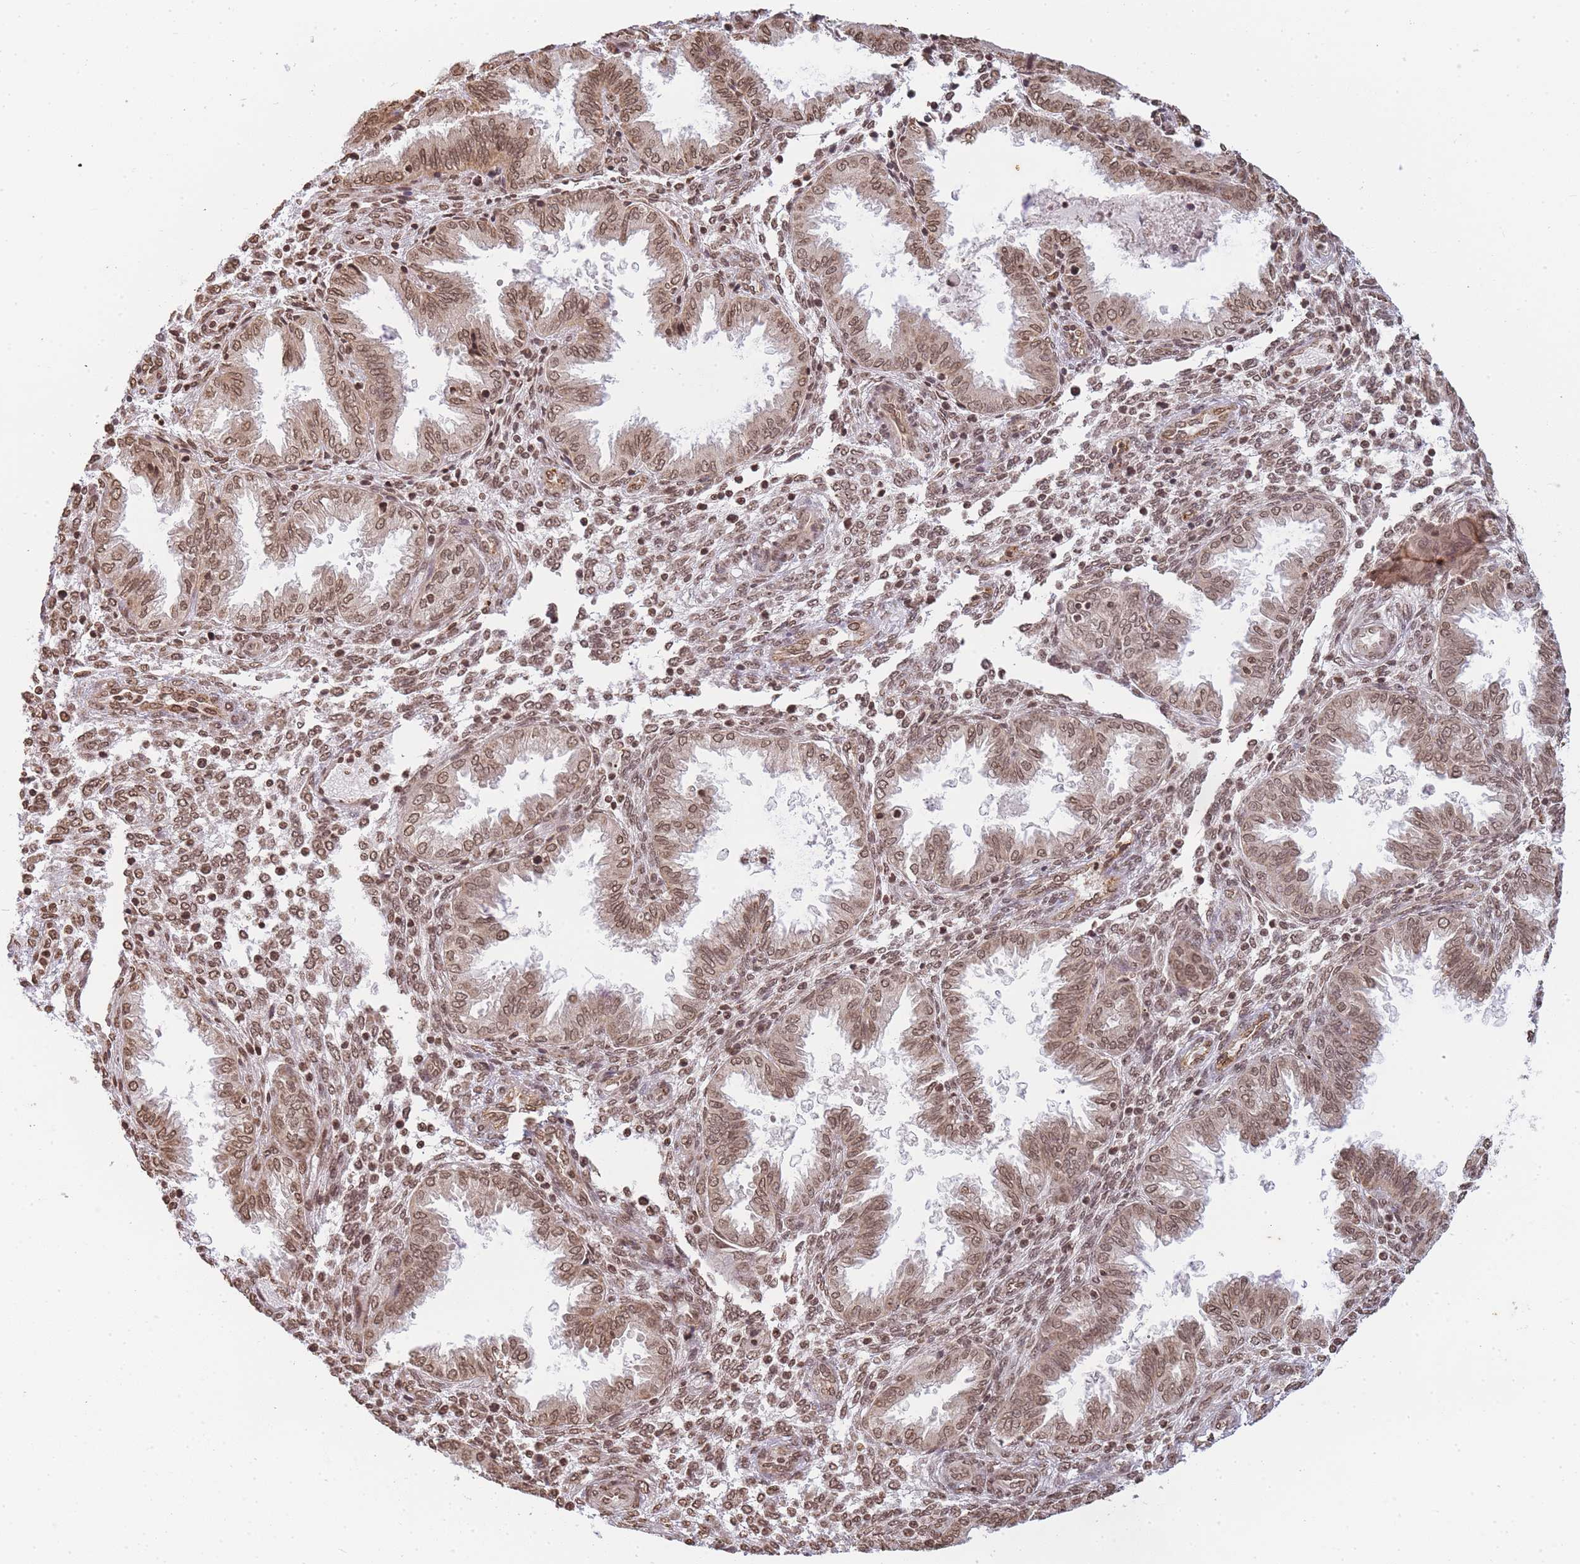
{"staining": {"intensity": "moderate", "quantity": ">75%", "location": "nuclear"}, "tissue": "endometrium", "cell_type": "Cells in endometrial stroma", "image_type": "normal", "snomed": [{"axis": "morphology", "description": "Normal tissue, NOS"}, {"axis": "topography", "description": "Endometrium"}], "caption": "Brown immunohistochemical staining in benign endometrium reveals moderate nuclear expression in approximately >75% of cells in endometrial stroma. The staining was performed using DAB, with brown indicating positive protein expression. Nuclei are stained blue with hematoxylin.", "gene": "WWTR1", "patient": {"sex": "female", "age": 33}}